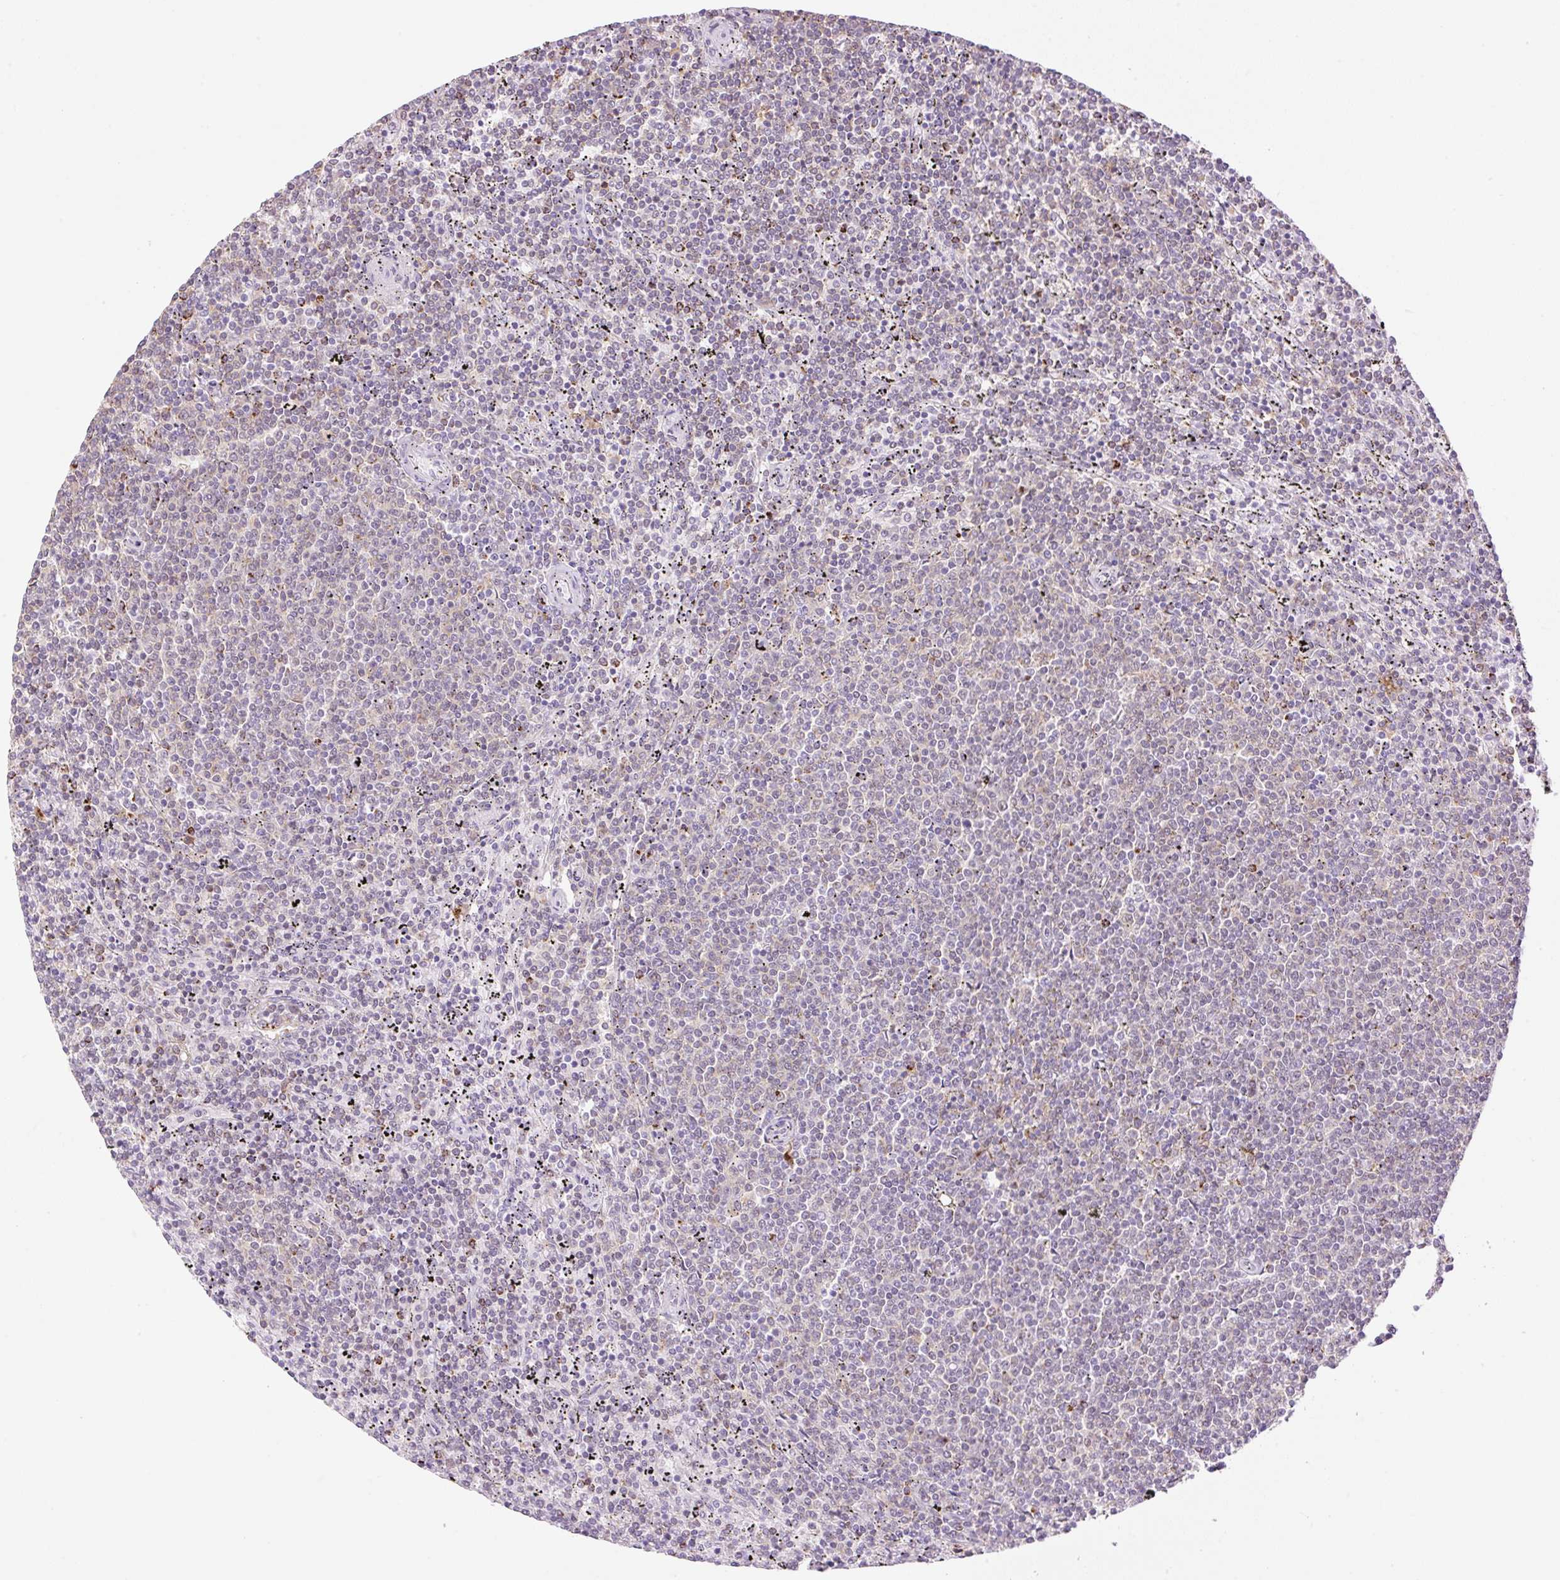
{"staining": {"intensity": "weak", "quantity": "<25%", "location": "cytoplasmic/membranous,nuclear"}, "tissue": "lymphoma", "cell_type": "Tumor cells", "image_type": "cancer", "snomed": [{"axis": "morphology", "description": "Malignant lymphoma, non-Hodgkin's type, Low grade"}, {"axis": "topography", "description": "Spleen"}], "caption": "This is a micrograph of immunohistochemistry staining of lymphoma, which shows no staining in tumor cells. (Stains: DAB (3,3'-diaminobenzidine) immunohistochemistry with hematoxylin counter stain, Microscopy: brightfield microscopy at high magnification).", "gene": "PALM3", "patient": {"sex": "female", "age": 50}}